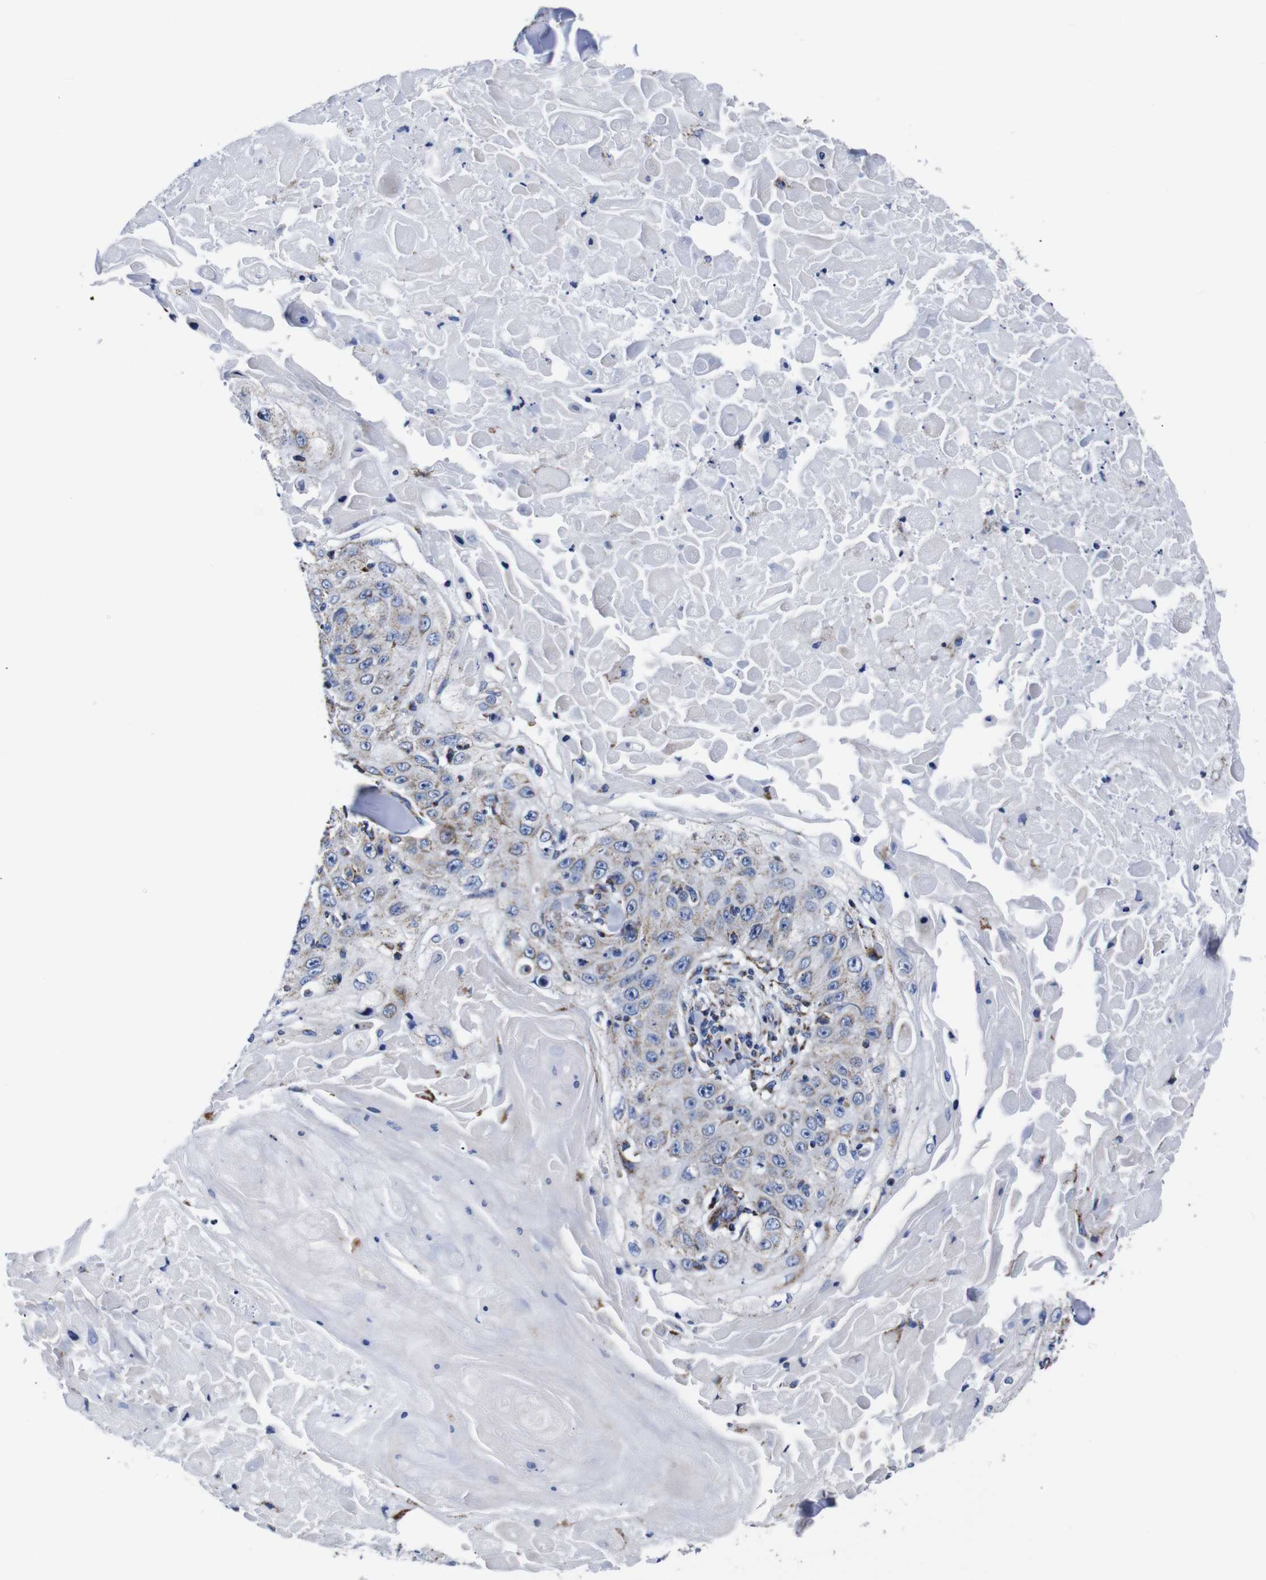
{"staining": {"intensity": "weak", "quantity": "25%-75%", "location": "cytoplasmic/membranous"}, "tissue": "skin cancer", "cell_type": "Tumor cells", "image_type": "cancer", "snomed": [{"axis": "morphology", "description": "Squamous cell carcinoma, NOS"}, {"axis": "topography", "description": "Skin"}], "caption": "Skin cancer was stained to show a protein in brown. There is low levels of weak cytoplasmic/membranous positivity in approximately 25%-75% of tumor cells. (brown staining indicates protein expression, while blue staining denotes nuclei).", "gene": "FKBP9", "patient": {"sex": "male", "age": 86}}